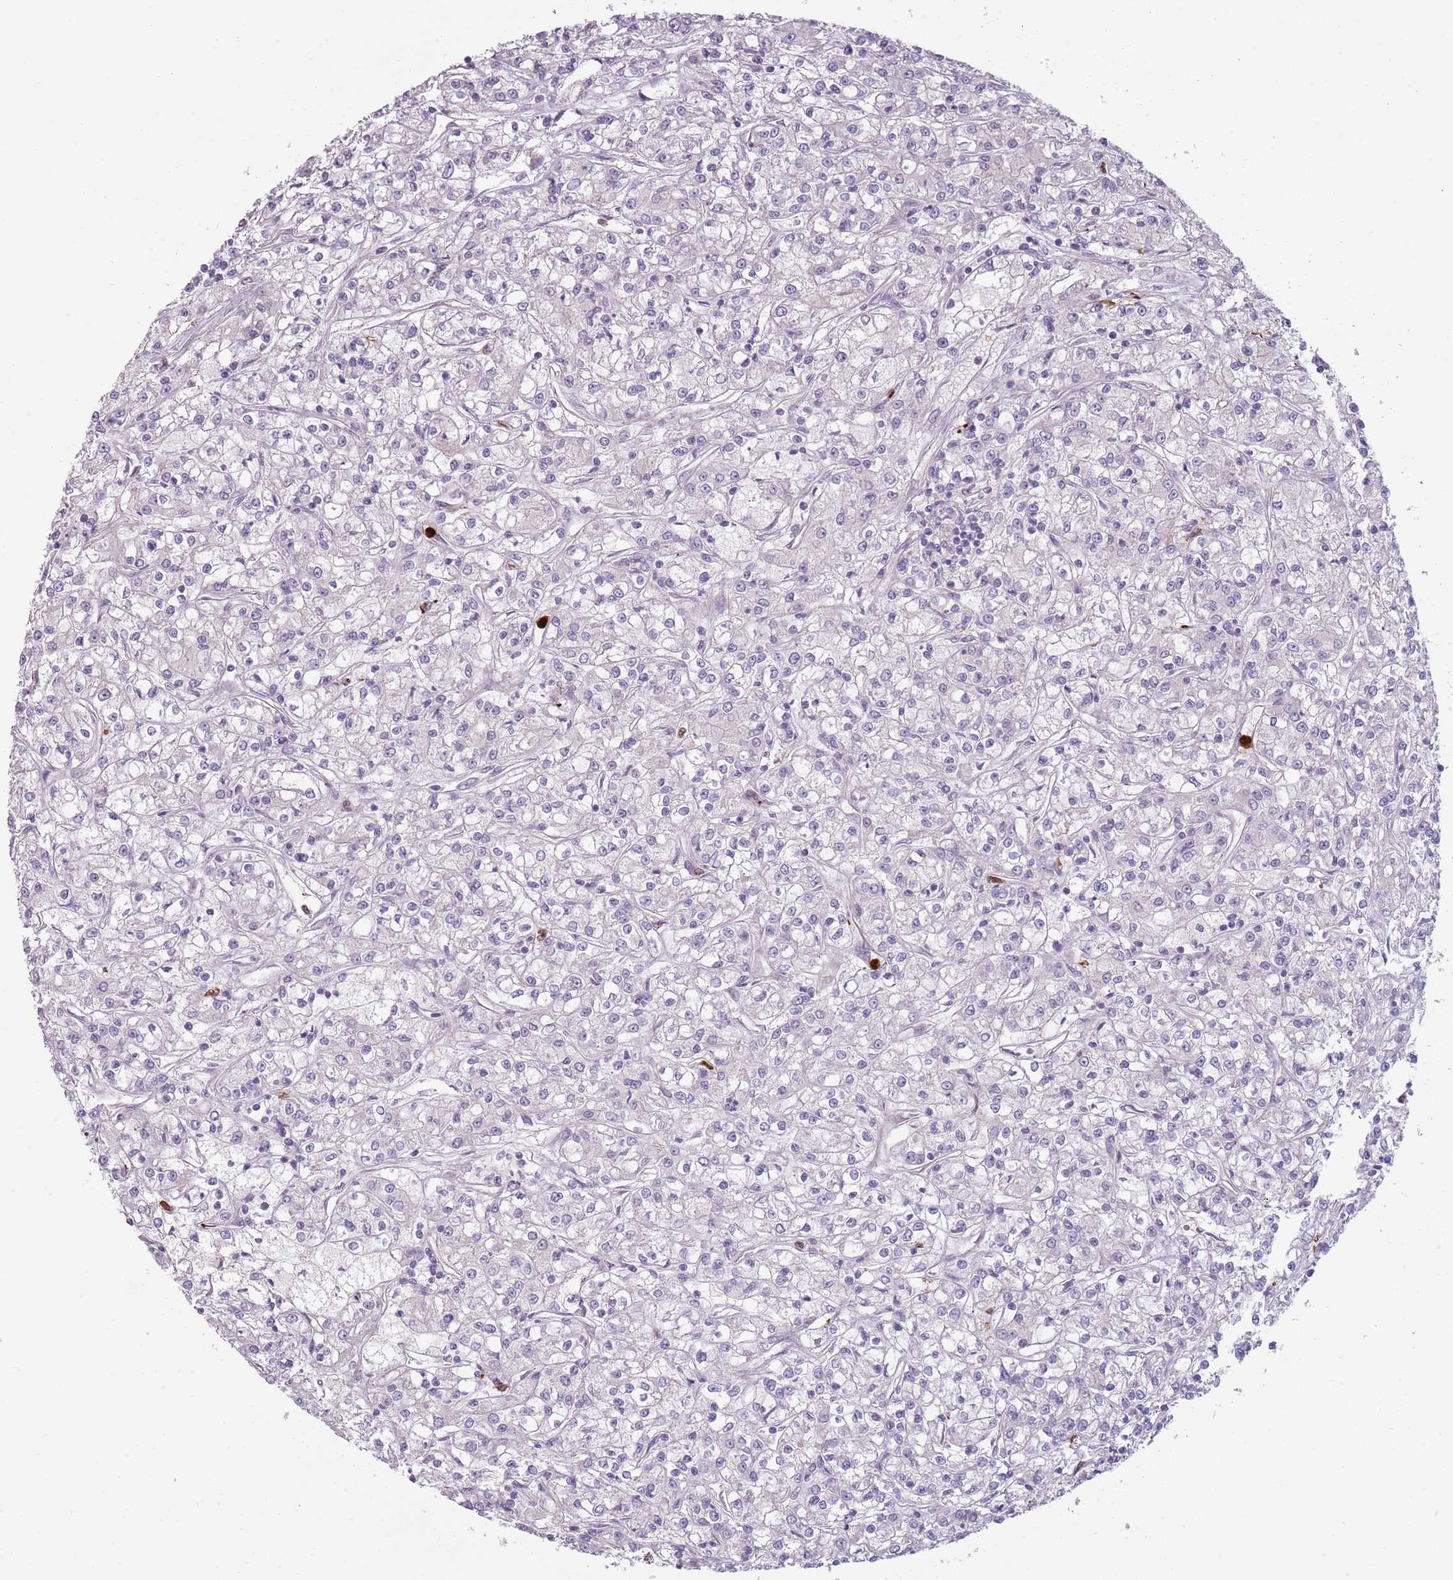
{"staining": {"intensity": "negative", "quantity": "none", "location": "none"}, "tissue": "renal cancer", "cell_type": "Tumor cells", "image_type": "cancer", "snomed": [{"axis": "morphology", "description": "Adenocarcinoma, NOS"}, {"axis": "topography", "description": "Kidney"}], "caption": "The photomicrograph shows no significant expression in tumor cells of renal cancer (adenocarcinoma). The staining is performed using DAB brown chromogen with nuclei counter-stained in using hematoxylin.", "gene": "SPAG4", "patient": {"sex": "female", "age": 59}}